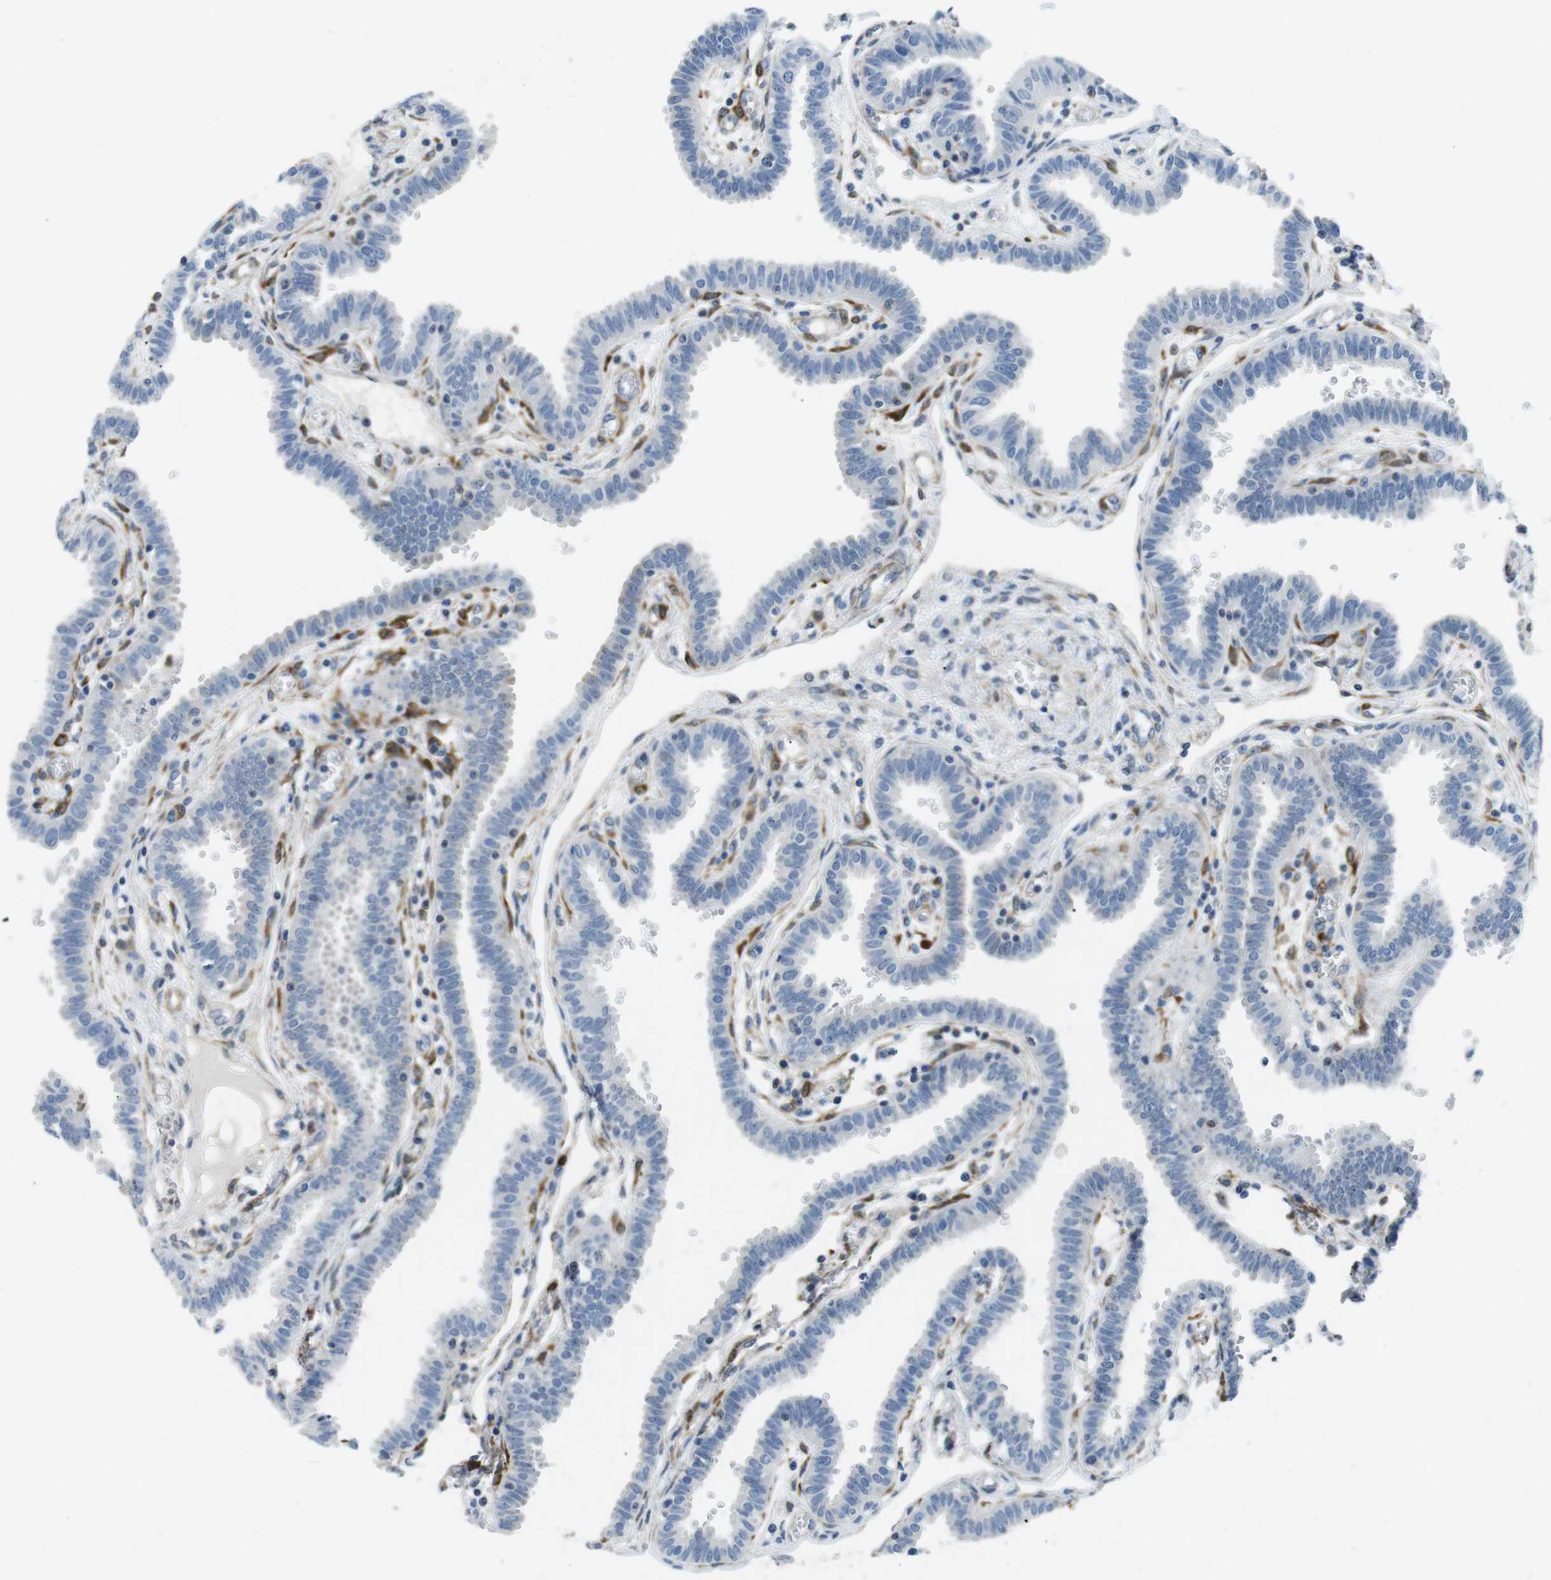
{"staining": {"intensity": "moderate", "quantity": "<25%", "location": "cytoplasmic/membranous"}, "tissue": "fallopian tube", "cell_type": "Glandular cells", "image_type": "normal", "snomed": [{"axis": "morphology", "description": "Normal tissue, NOS"}, {"axis": "topography", "description": "Fallopian tube"}], "caption": "Normal fallopian tube demonstrates moderate cytoplasmic/membranous staining in about <25% of glandular cells, visualized by immunohistochemistry.", "gene": "PHLDA1", "patient": {"sex": "female", "age": 32}}